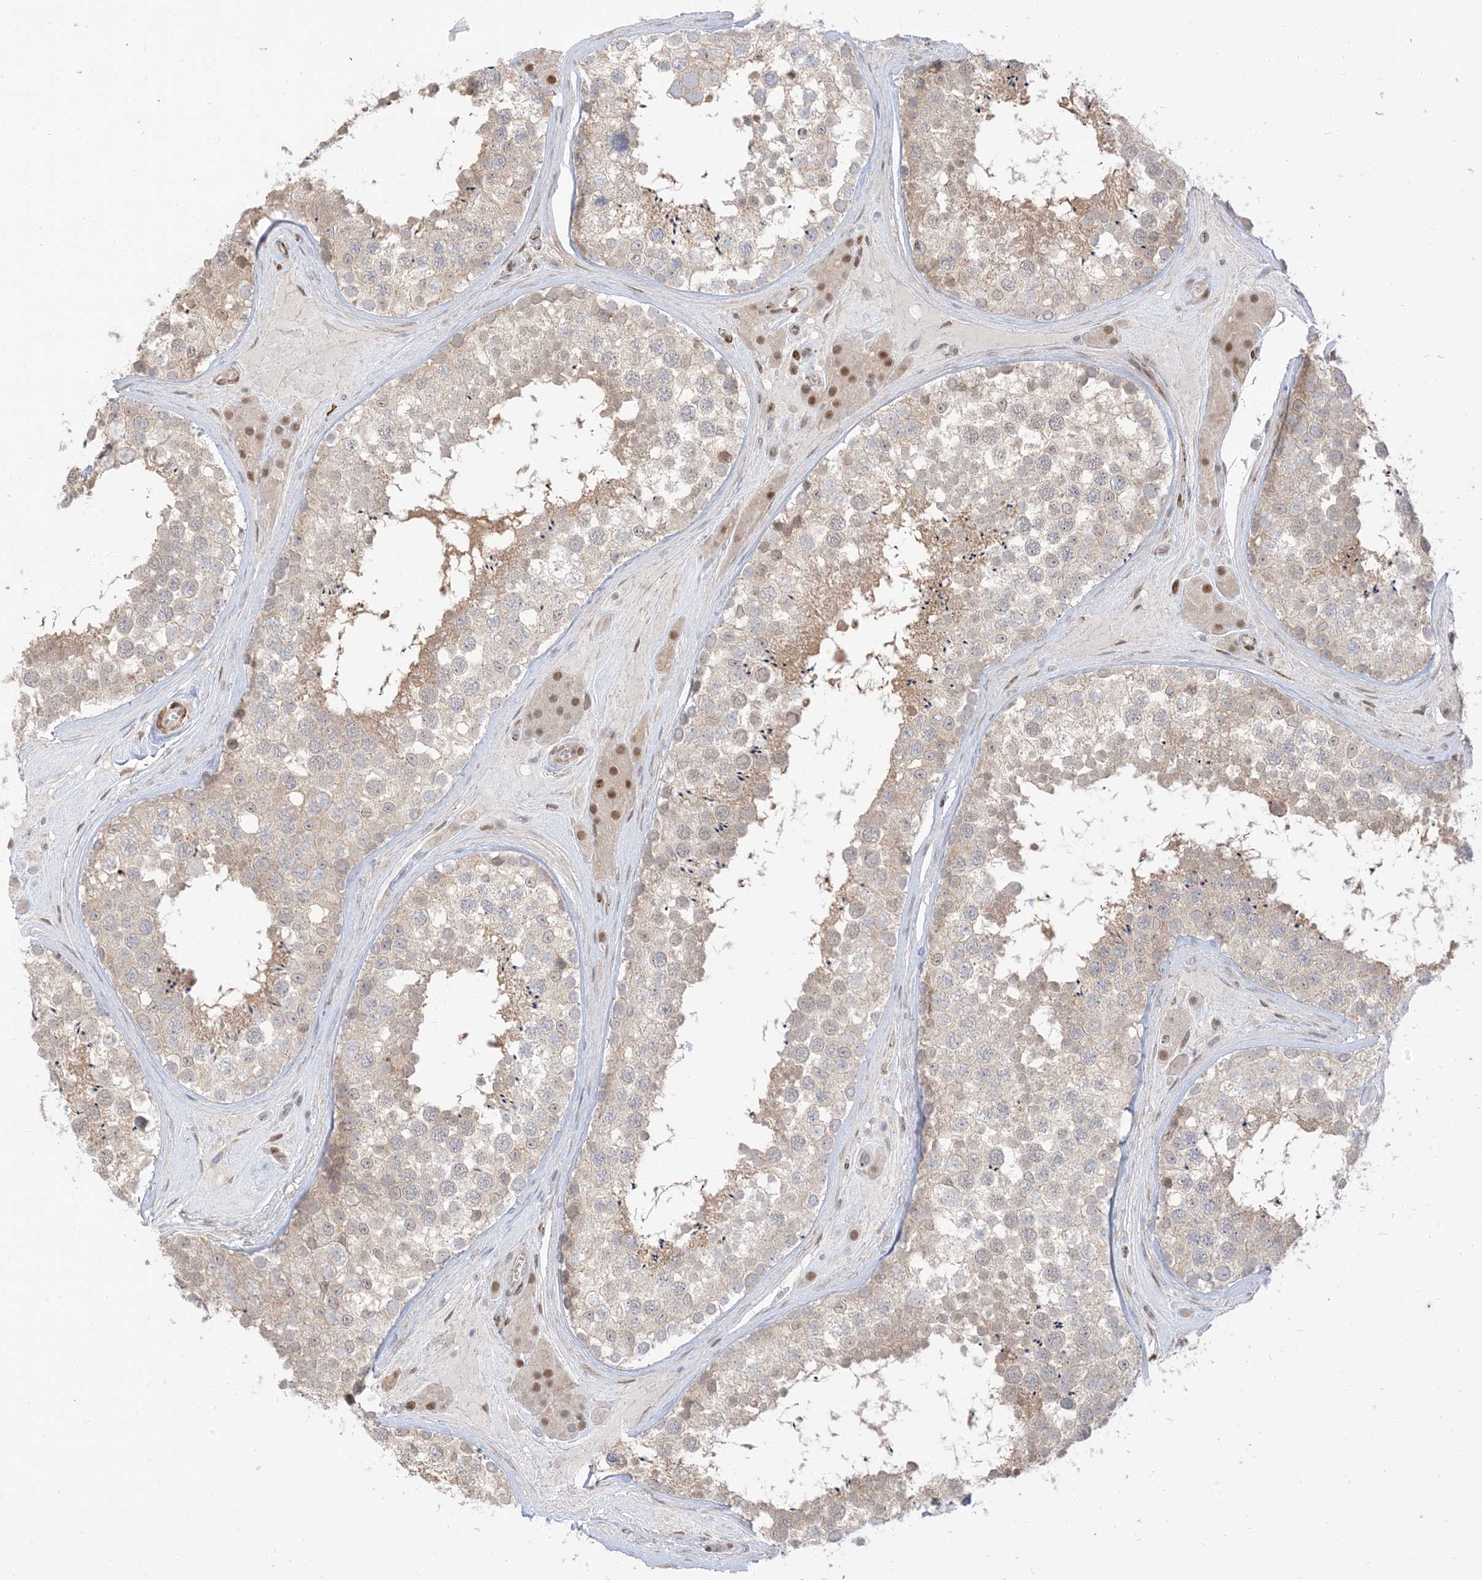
{"staining": {"intensity": "weak", "quantity": "25%-75%", "location": "cytoplasmic/membranous"}, "tissue": "testis", "cell_type": "Cells in seminiferous ducts", "image_type": "normal", "snomed": [{"axis": "morphology", "description": "Normal tissue, NOS"}, {"axis": "topography", "description": "Testis"}], "caption": "DAB (3,3'-diaminobenzidine) immunohistochemical staining of unremarkable testis reveals weak cytoplasmic/membranous protein positivity in about 25%-75% of cells in seminiferous ducts.", "gene": "RIN1", "patient": {"sex": "male", "age": 46}}